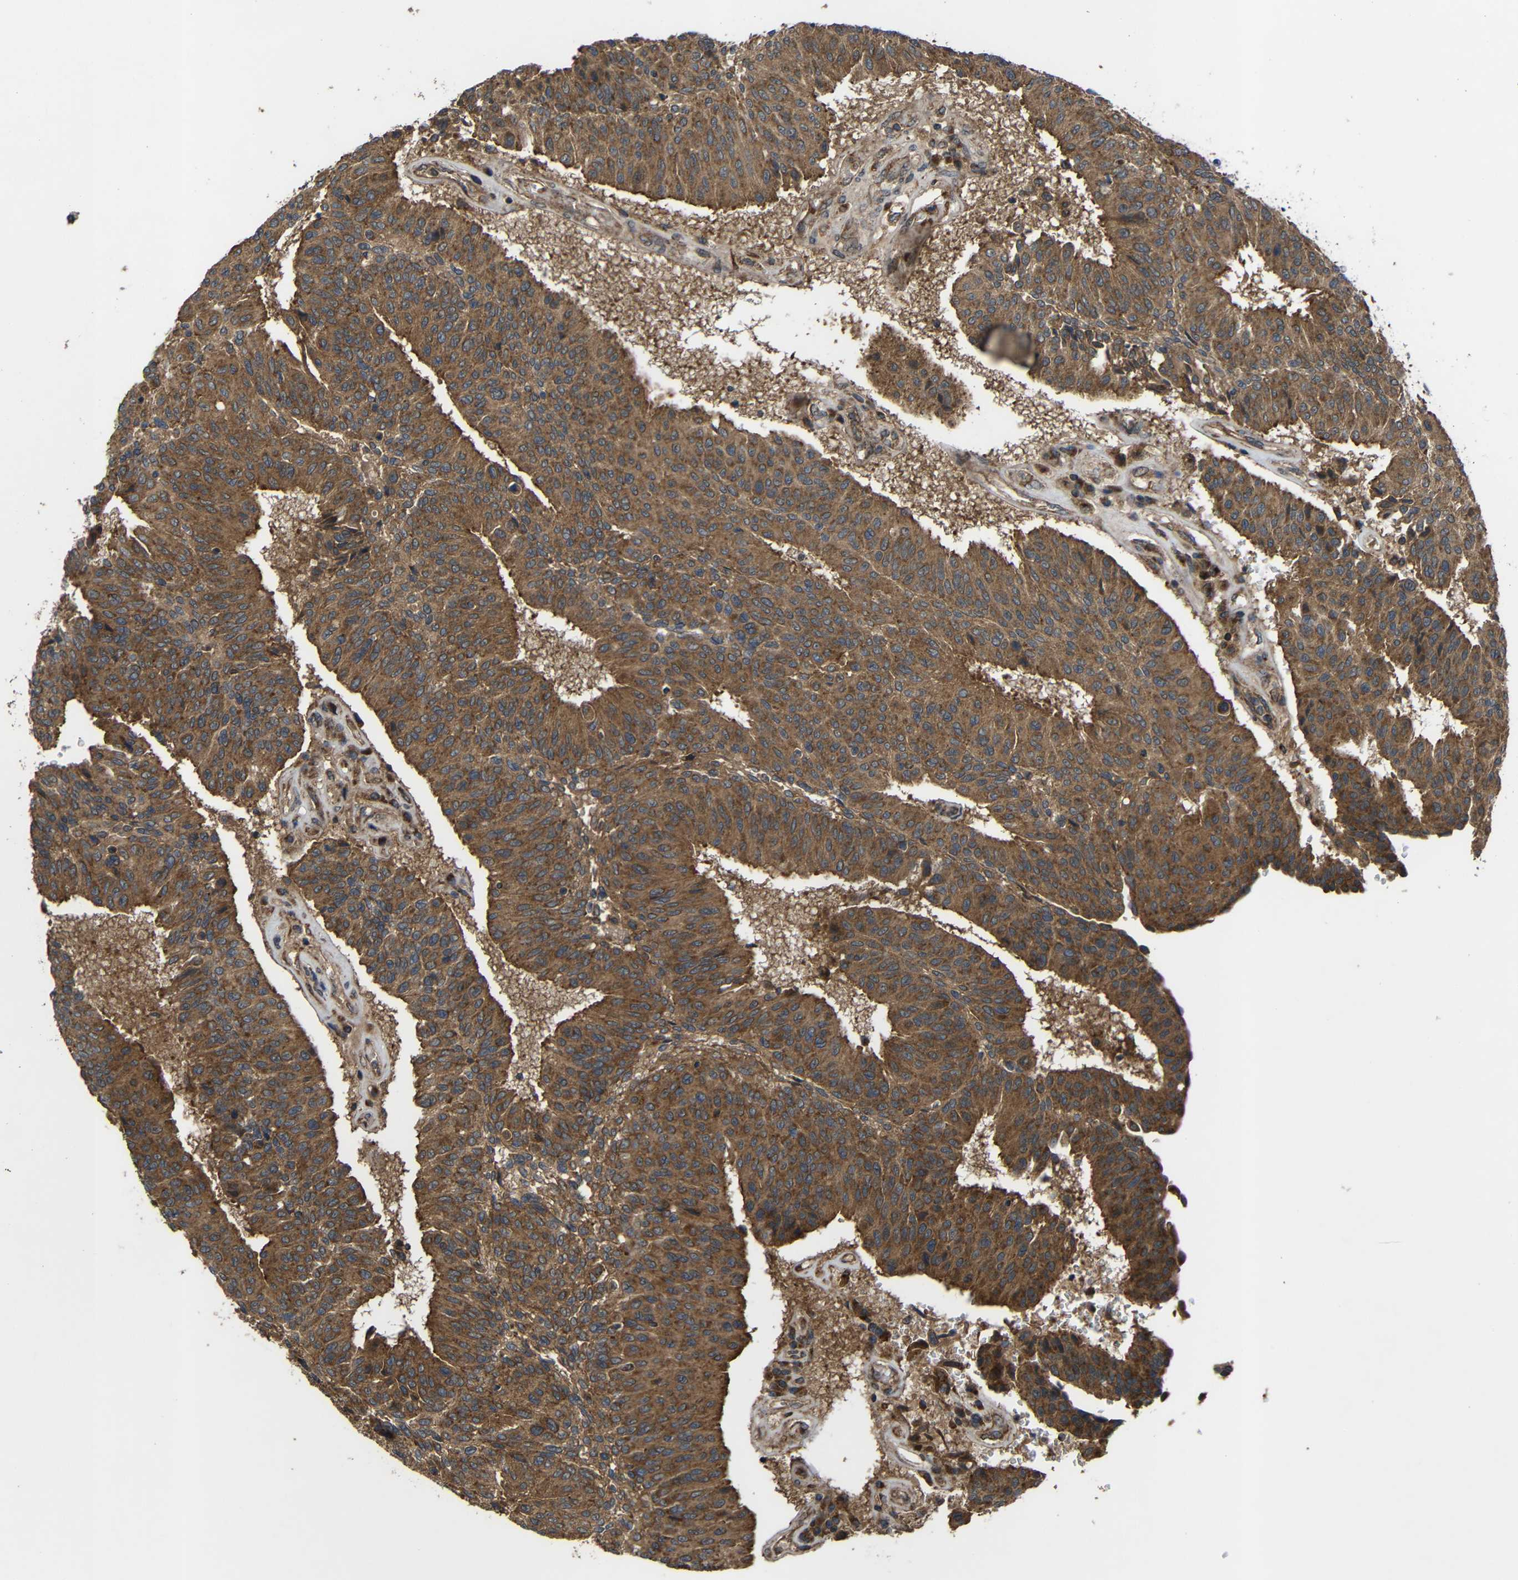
{"staining": {"intensity": "moderate", "quantity": ">75%", "location": "cytoplasmic/membranous"}, "tissue": "urothelial cancer", "cell_type": "Tumor cells", "image_type": "cancer", "snomed": [{"axis": "morphology", "description": "Urothelial carcinoma, High grade"}, {"axis": "topography", "description": "Urinary bladder"}], "caption": "Immunohistochemistry (IHC) of urothelial carcinoma (high-grade) shows medium levels of moderate cytoplasmic/membranous positivity in approximately >75% of tumor cells.", "gene": "C1GALT1", "patient": {"sex": "male", "age": 66}}